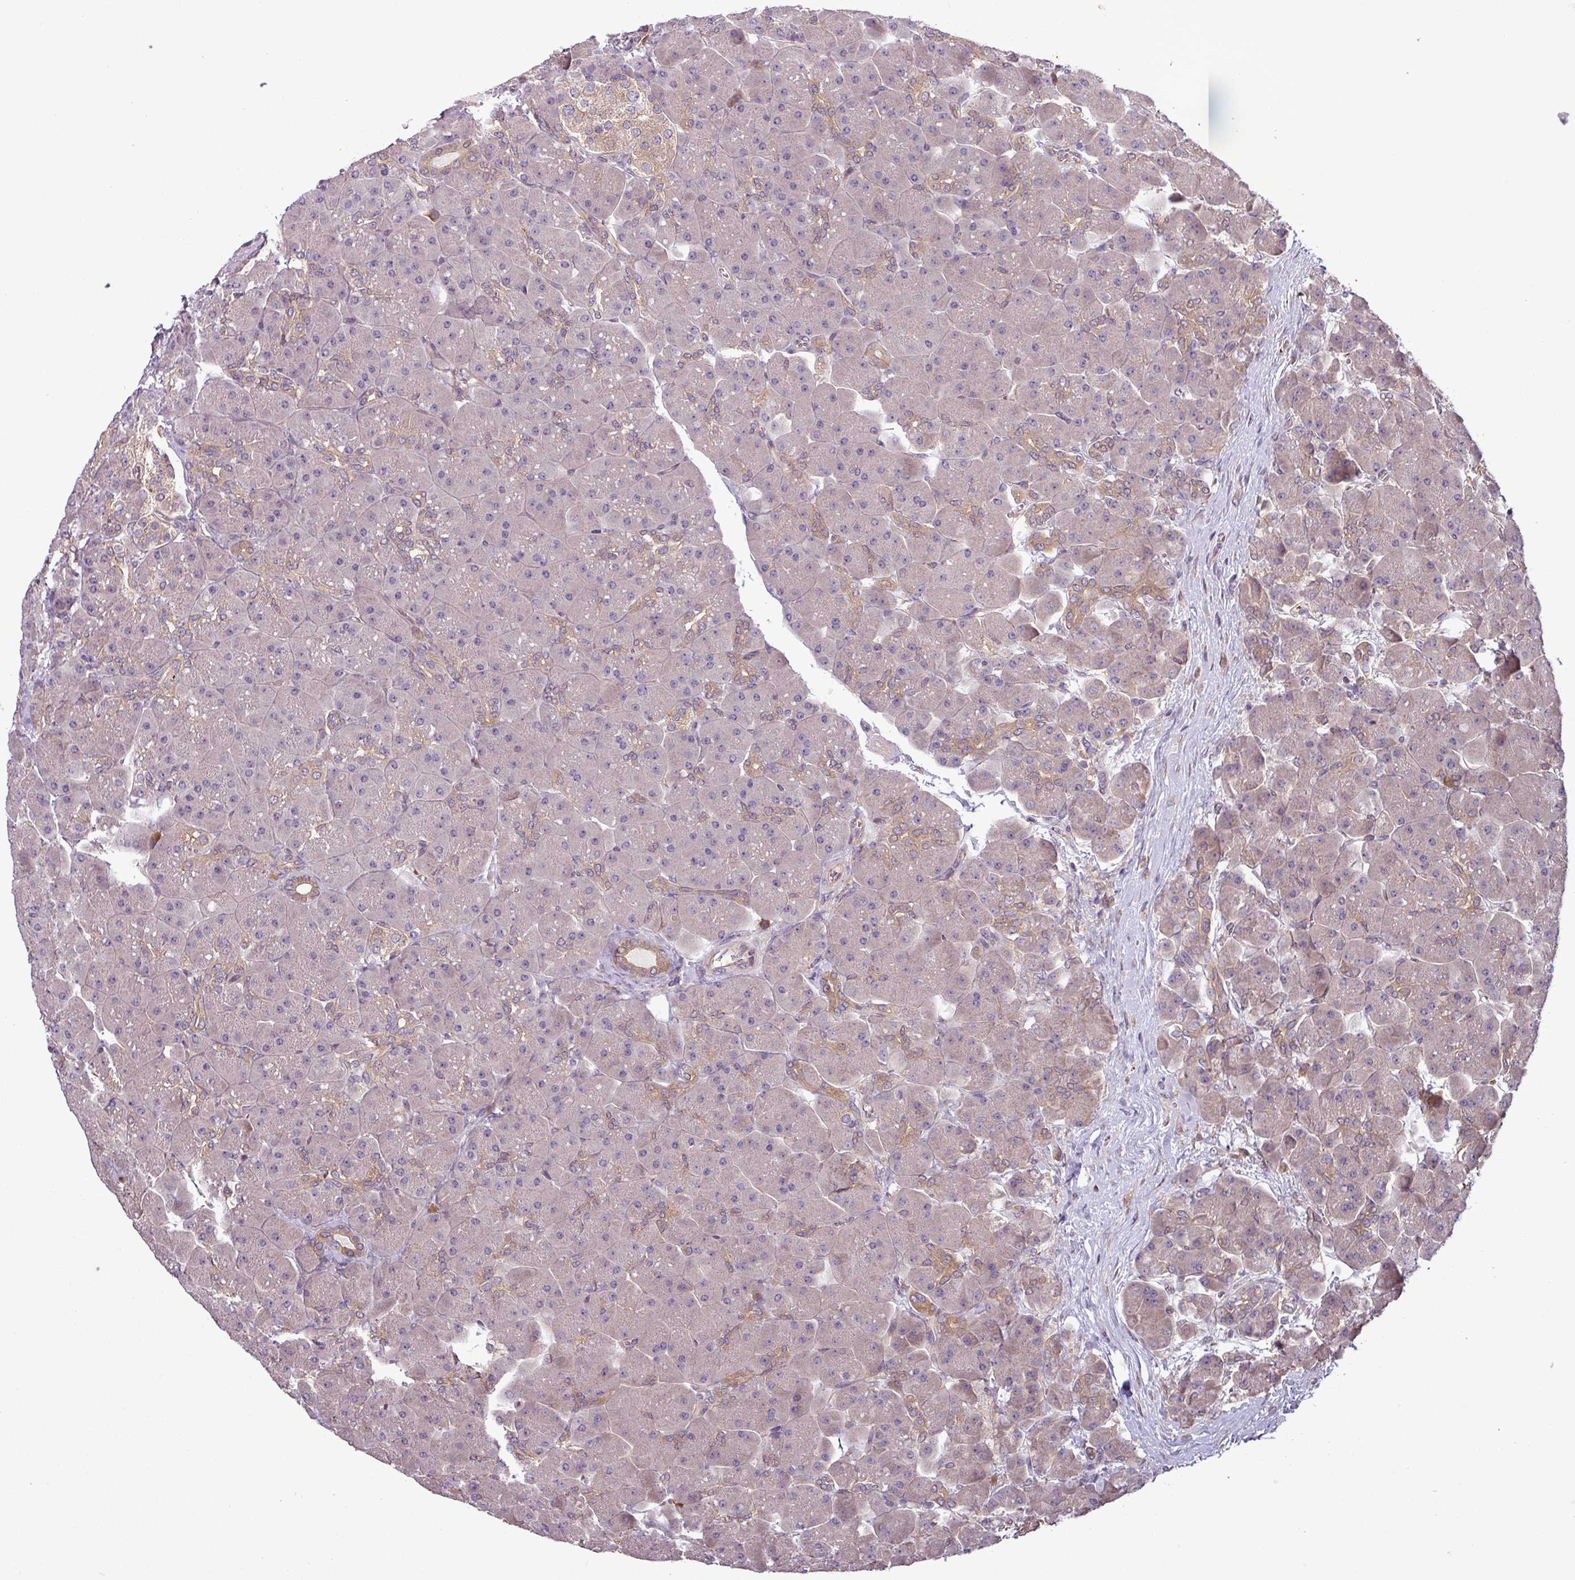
{"staining": {"intensity": "weak", "quantity": "25%-75%", "location": "cytoplasmic/membranous"}, "tissue": "pancreas", "cell_type": "Exocrine glandular cells", "image_type": "normal", "snomed": [{"axis": "morphology", "description": "Normal tissue, NOS"}, {"axis": "topography", "description": "Pancreas"}], "caption": "Protein expression analysis of unremarkable pancreas demonstrates weak cytoplasmic/membranous positivity in approximately 25%-75% of exocrine glandular cells.", "gene": "SIRPB2", "patient": {"sex": "male", "age": 66}}